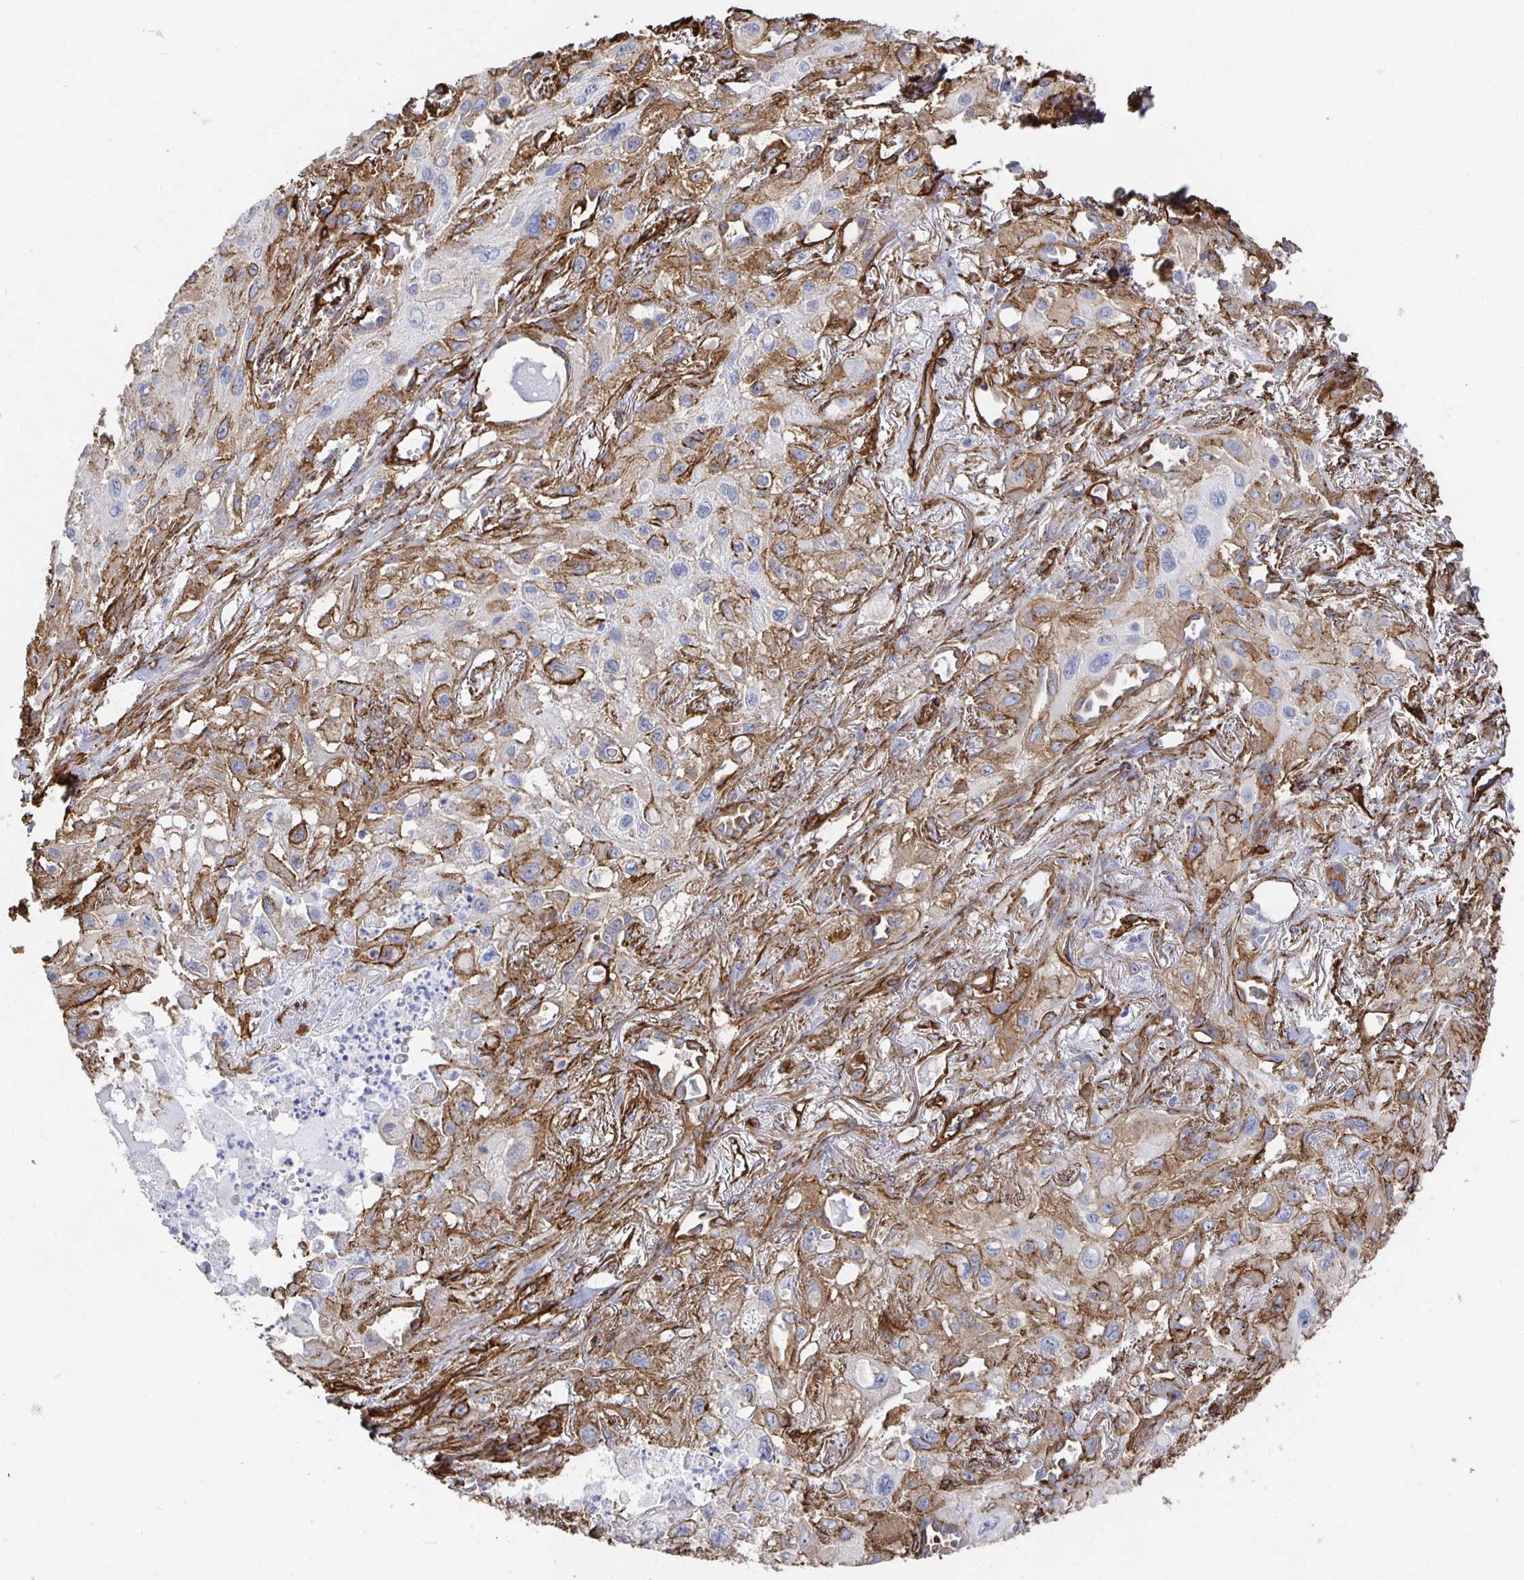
{"staining": {"intensity": "moderate", "quantity": "25%-75%", "location": "cytoplasmic/membranous"}, "tissue": "lung cancer", "cell_type": "Tumor cells", "image_type": "cancer", "snomed": [{"axis": "morphology", "description": "Squamous cell carcinoma, NOS"}, {"axis": "topography", "description": "Lung"}], "caption": "Lung cancer tissue displays moderate cytoplasmic/membranous staining in approximately 25%-75% of tumor cells, visualized by immunohistochemistry.", "gene": "VIPR2", "patient": {"sex": "male", "age": 71}}